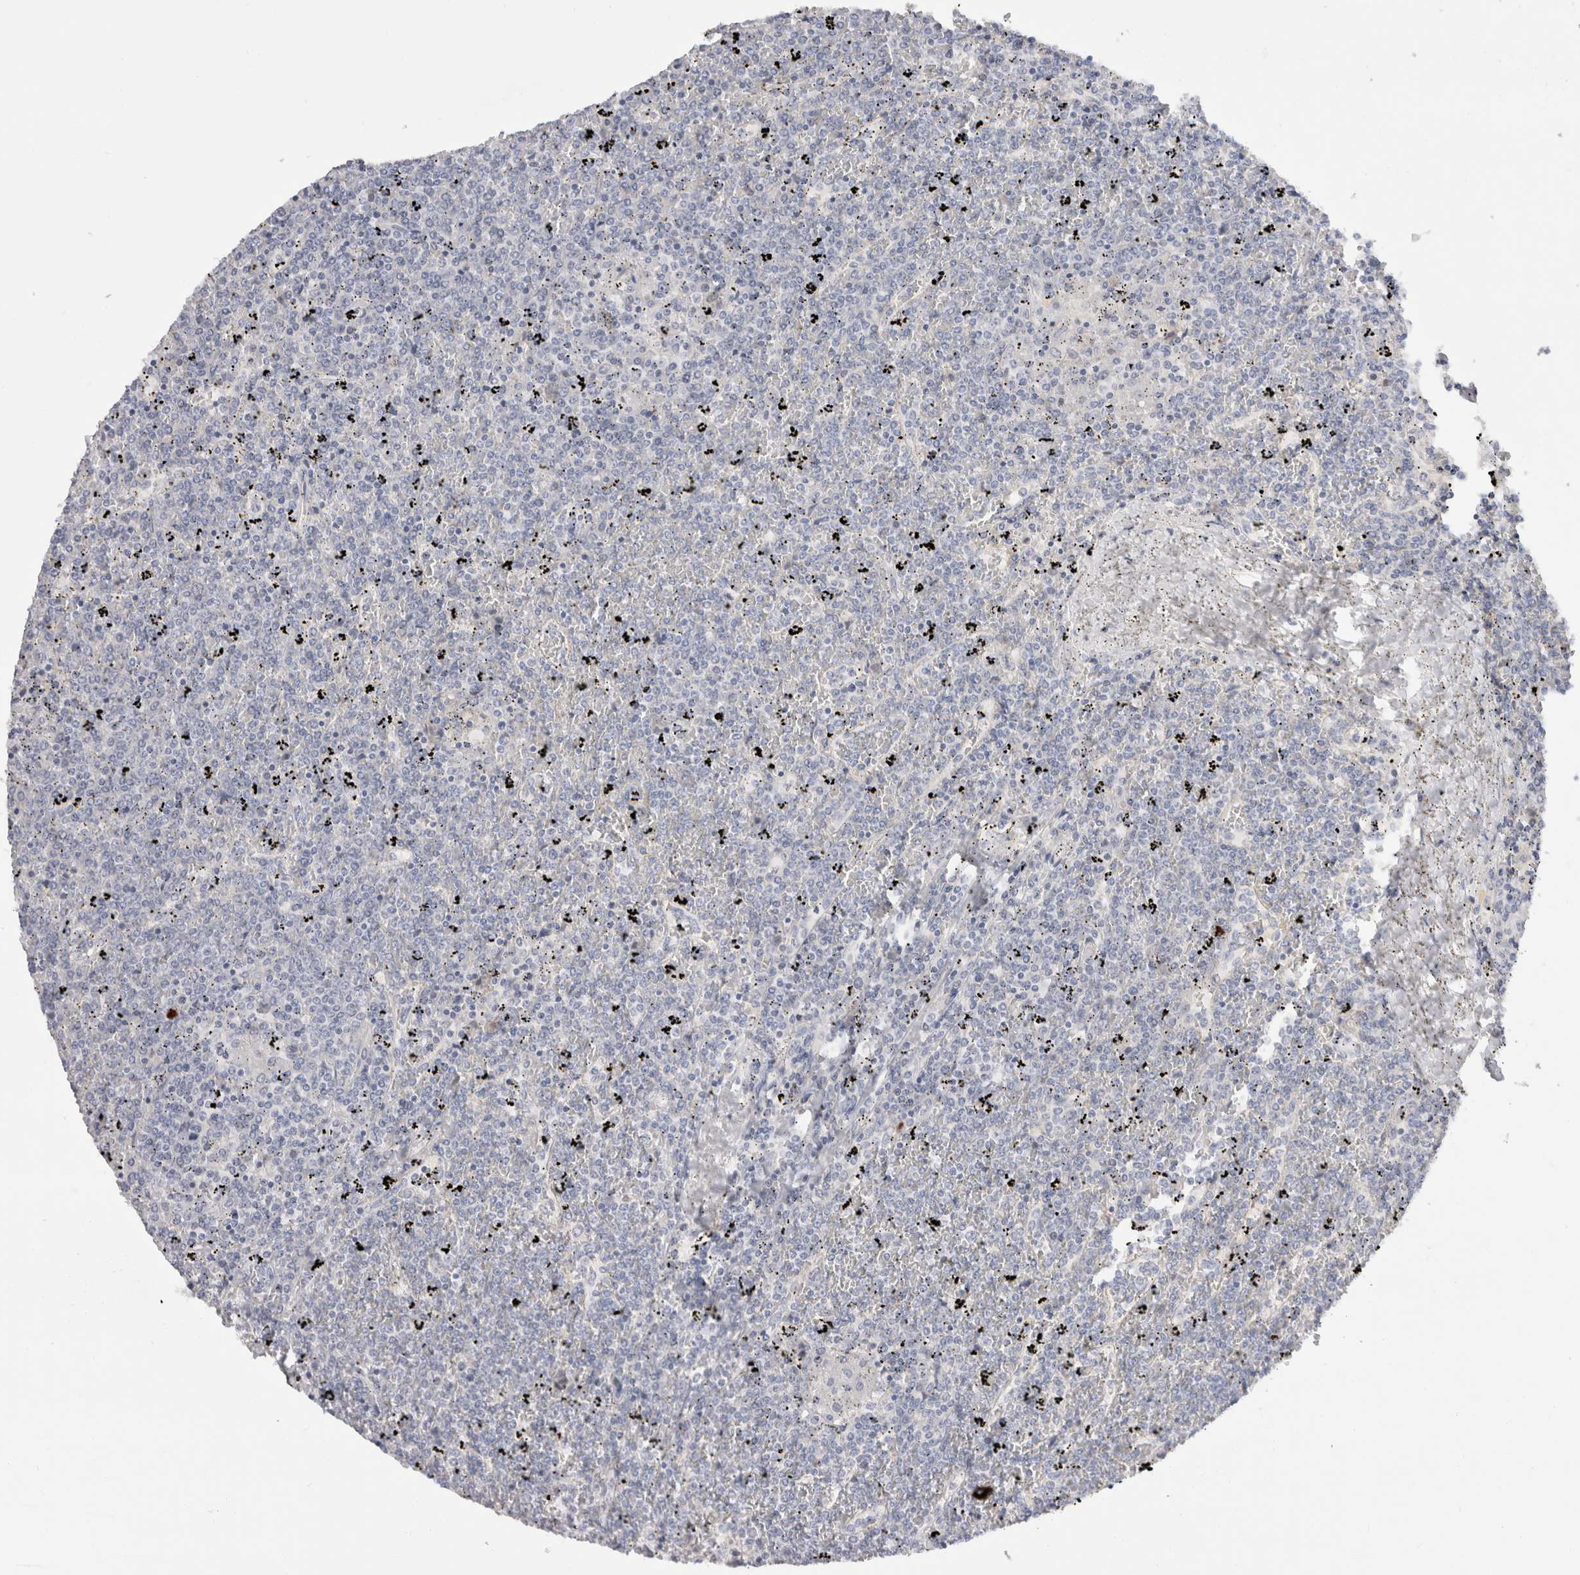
{"staining": {"intensity": "negative", "quantity": "none", "location": "none"}, "tissue": "lymphoma", "cell_type": "Tumor cells", "image_type": "cancer", "snomed": [{"axis": "morphology", "description": "Malignant lymphoma, non-Hodgkin's type, Low grade"}, {"axis": "topography", "description": "Spleen"}], "caption": "High magnification brightfield microscopy of lymphoma stained with DAB (brown) and counterstained with hematoxylin (blue): tumor cells show no significant positivity.", "gene": "SPINK2", "patient": {"sex": "female", "age": 19}}